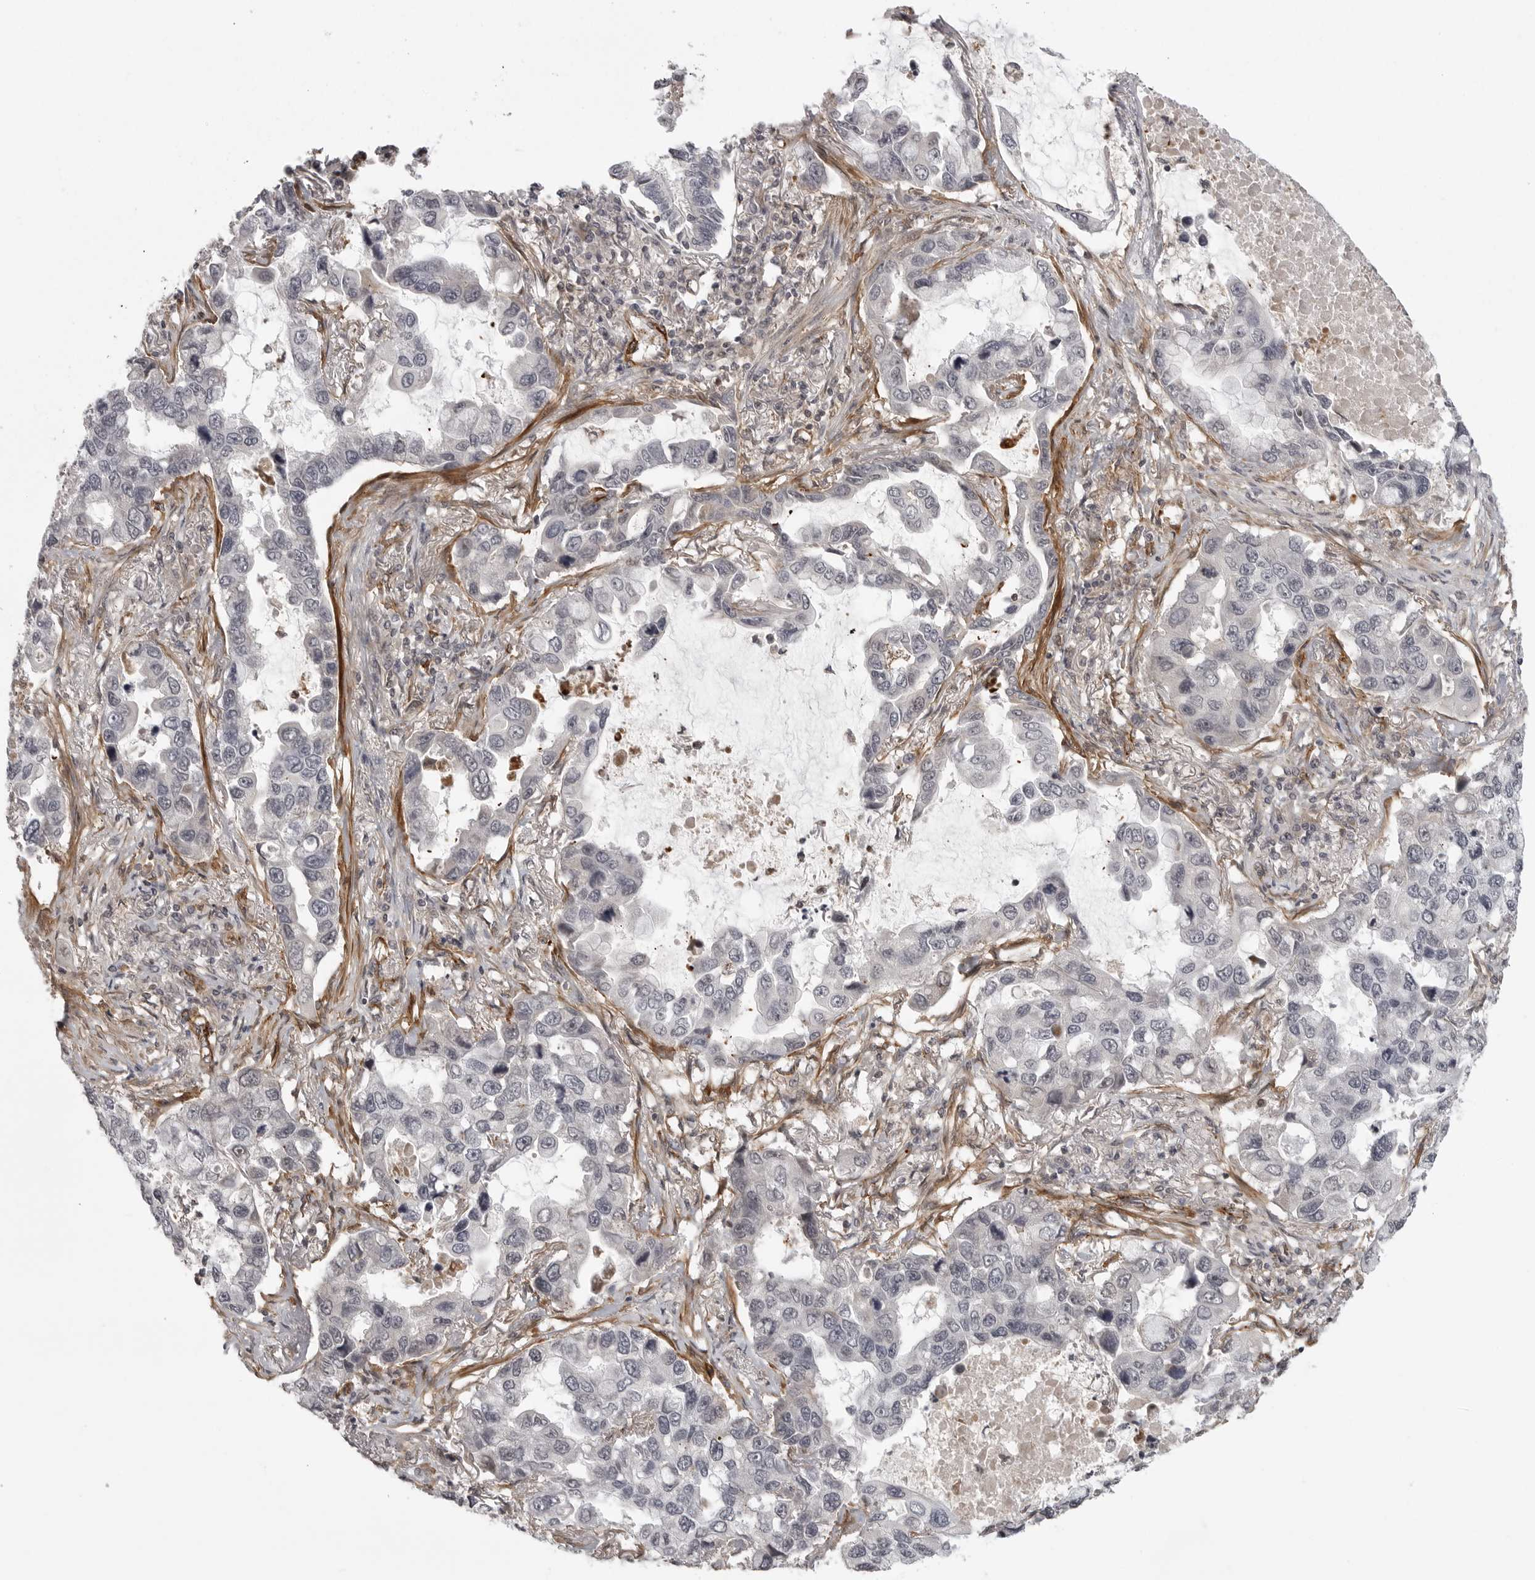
{"staining": {"intensity": "negative", "quantity": "none", "location": "none"}, "tissue": "lung cancer", "cell_type": "Tumor cells", "image_type": "cancer", "snomed": [{"axis": "morphology", "description": "Adenocarcinoma, NOS"}, {"axis": "topography", "description": "Lung"}], "caption": "A histopathology image of human lung adenocarcinoma is negative for staining in tumor cells.", "gene": "TUT4", "patient": {"sex": "male", "age": 64}}